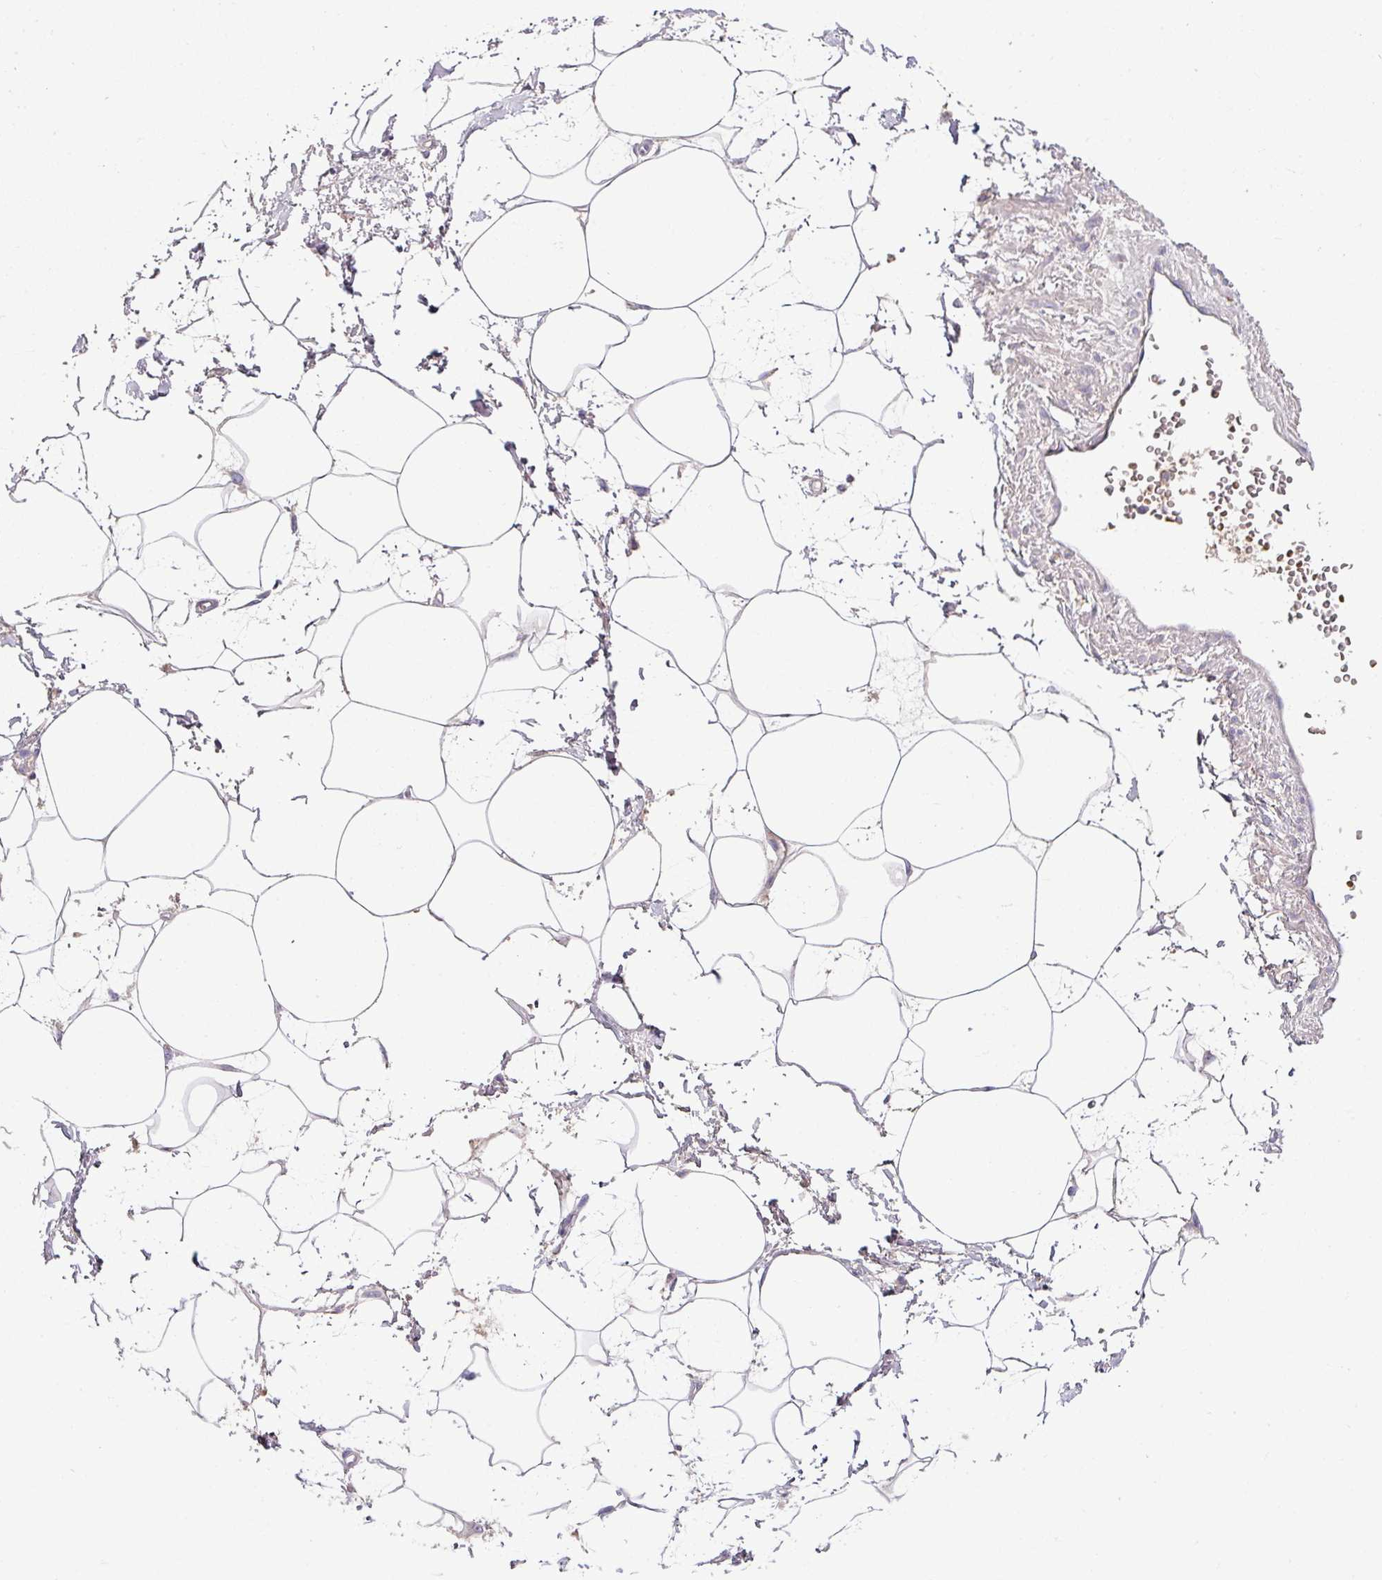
{"staining": {"intensity": "negative", "quantity": "none", "location": "none"}, "tissue": "adipose tissue", "cell_type": "Adipocytes", "image_type": "normal", "snomed": [{"axis": "morphology", "description": "Normal tissue, NOS"}, {"axis": "topography", "description": "Prostate"}, {"axis": "topography", "description": "Peripheral nerve tissue"}], "caption": "Immunohistochemical staining of unremarkable human adipose tissue demonstrates no significant staining in adipocytes. (Brightfield microscopy of DAB (3,3'-diaminobenzidine) immunohistochemistry at high magnification).", "gene": "SLAMF6", "patient": {"sex": "male", "age": 55}}